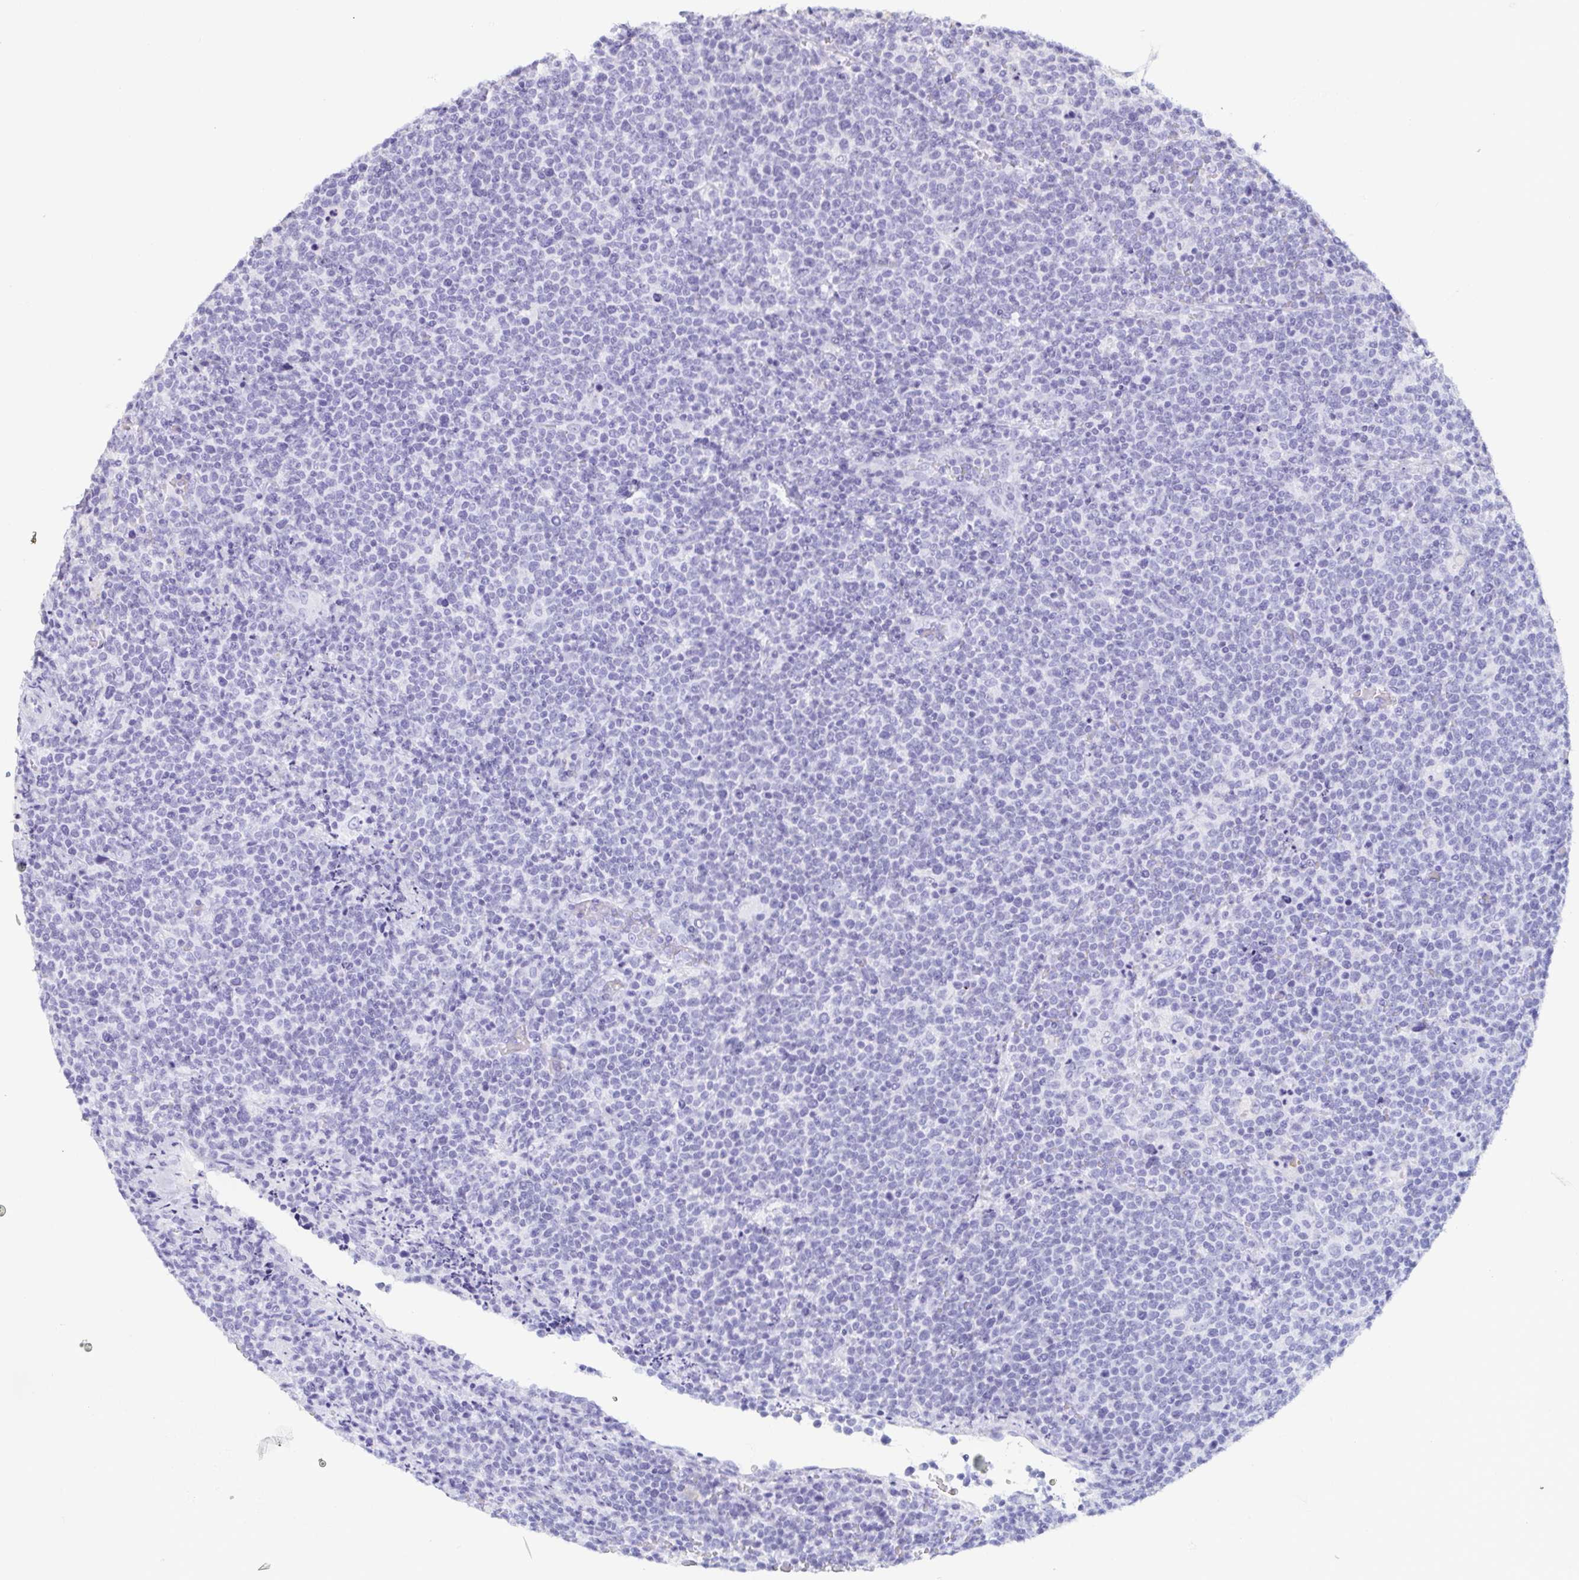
{"staining": {"intensity": "negative", "quantity": "none", "location": "none"}, "tissue": "lymphoma", "cell_type": "Tumor cells", "image_type": "cancer", "snomed": [{"axis": "morphology", "description": "Malignant lymphoma, non-Hodgkin's type, High grade"}, {"axis": "topography", "description": "Lymph node"}], "caption": "Image shows no significant protein expression in tumor cells of high-grade malignant lymphoma, non-Hodgkin's type.", "gene": "BPIFA2", "patient": {"sex": "male", "age": 61}}